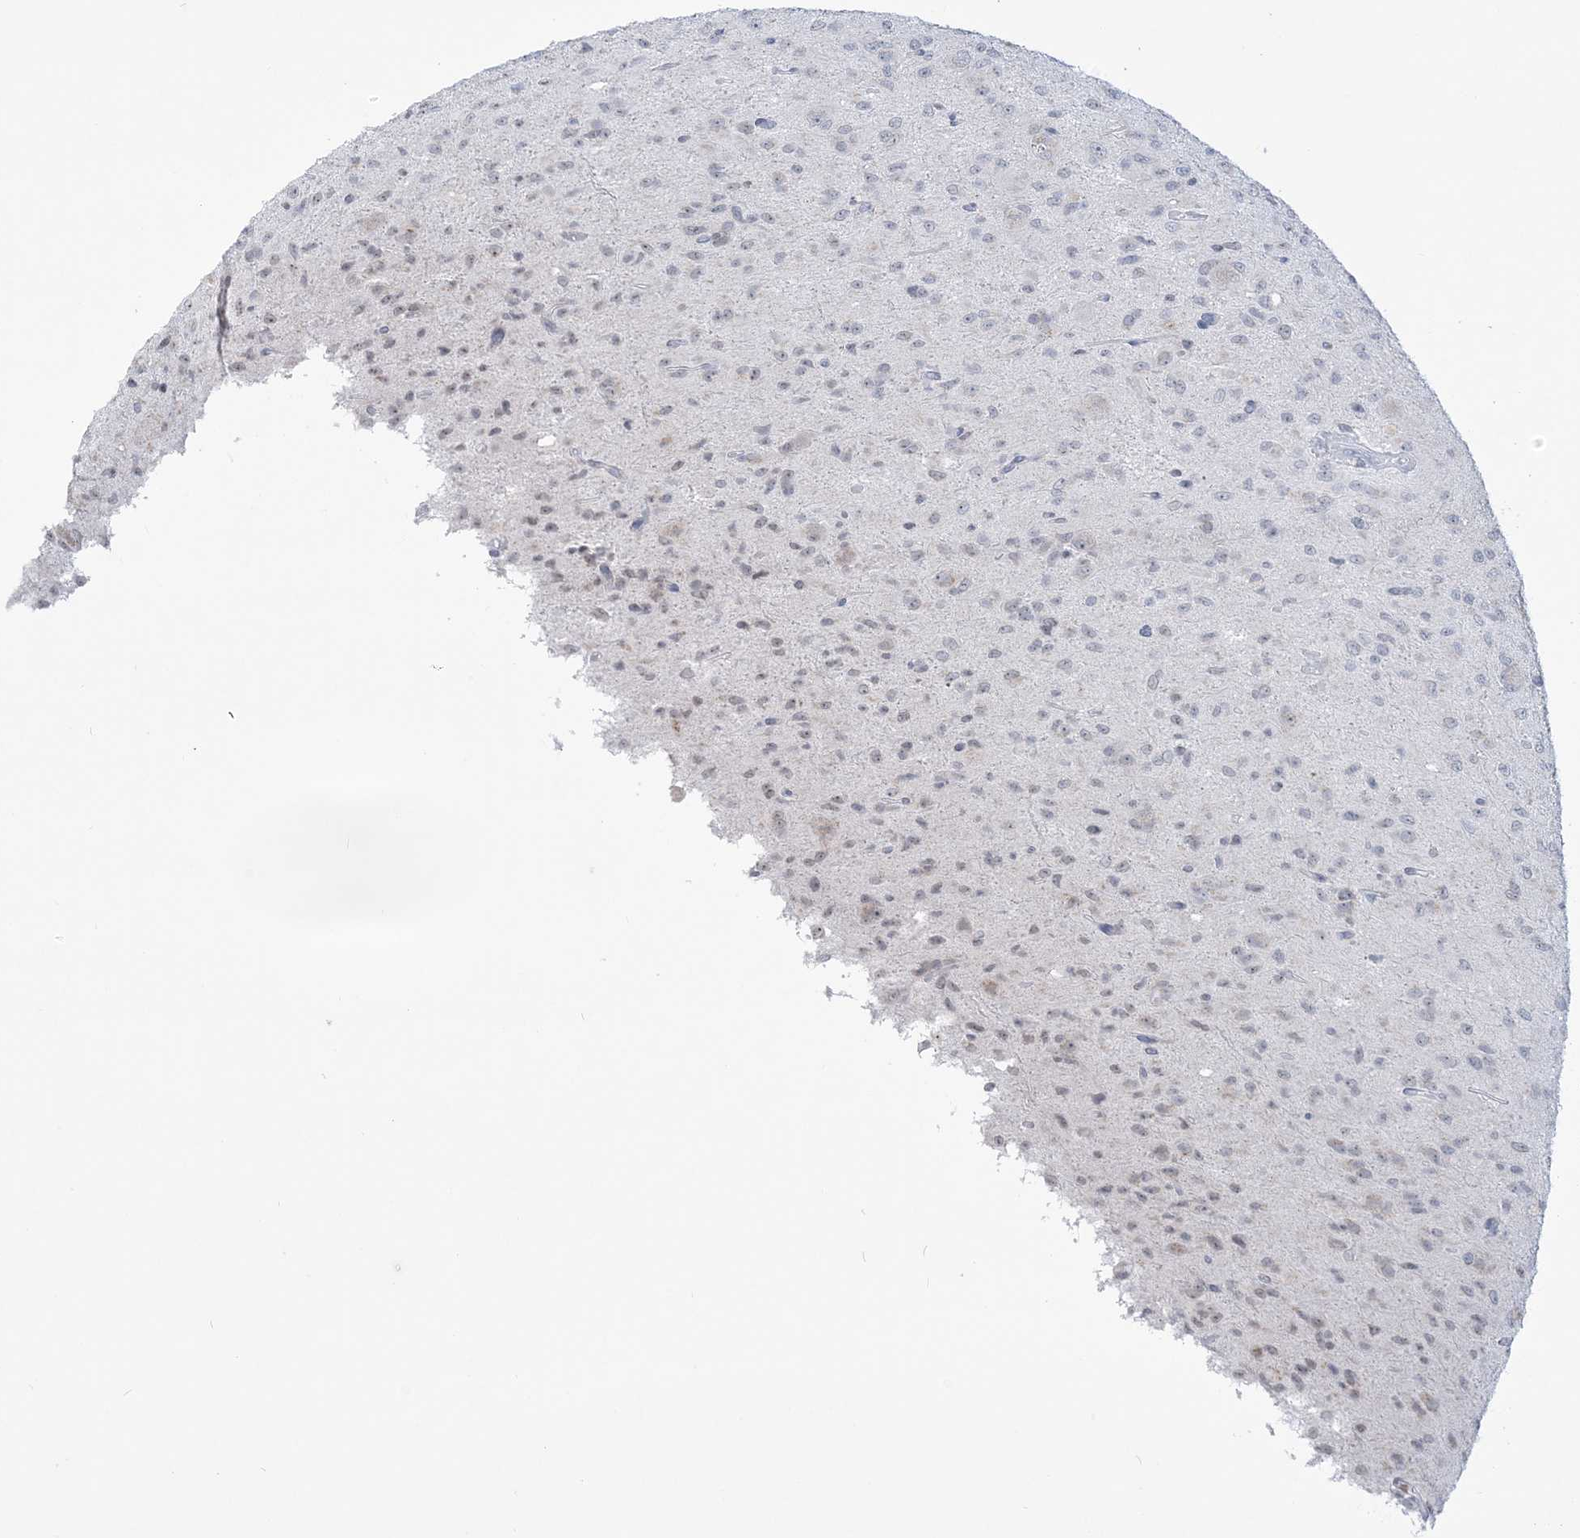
{"staining": {"intensity": "negative", "quantity": "none", "location": "none"}, "tissue": "glioma", "cell_type": "Tumor cells", "image_type": "cancer", "snomed": [{"axis": "morphology", "description": "Glioma, malignant, High grade"}, {"axis": "topography", "description": "Brain"}], "caption": "Immunohistochemistry of malignant high-grade glioma displays no expression in tumor cells.", "gene": "DDX21", "patient": {"sex": "female", "age": 59}}